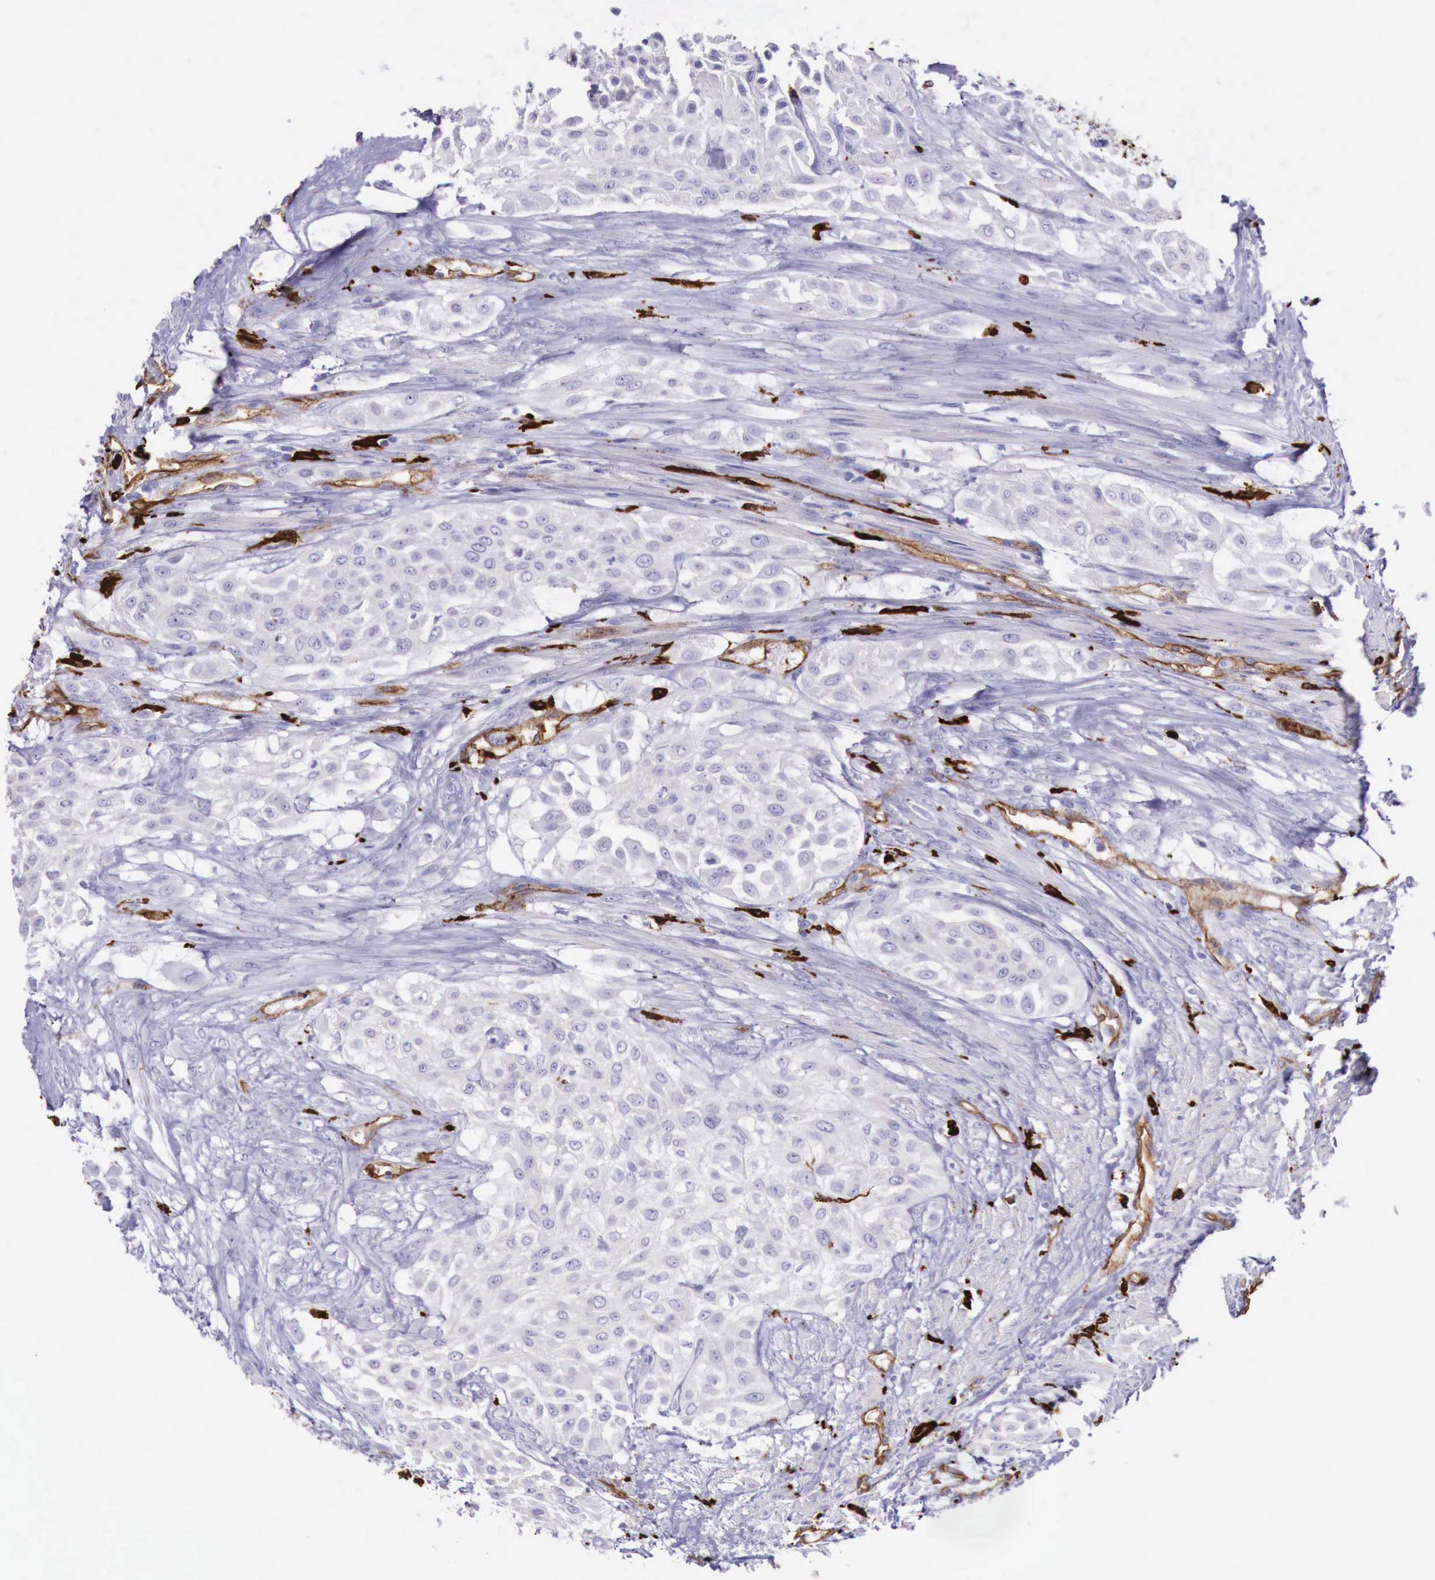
{"staining": {"intensity": "negative", "quantity": "none", "location": "none"}, "tissue": "urothelial cancer", "cell_type": "Tumor cells", "image_type": "cancer", "snomed": [{"axis": "morphology", "description": "Urothelial carcinoma, High grade"}, {"axis": "topography", "description": "Urinary bladder"}], "caption": "DAB immunohistochemical staining of human high-grade urothelial carcinoma reveals no significant expression in tumor cells.", "gene": "MSR1", "patient": {"sex": "male", "age": 57}}